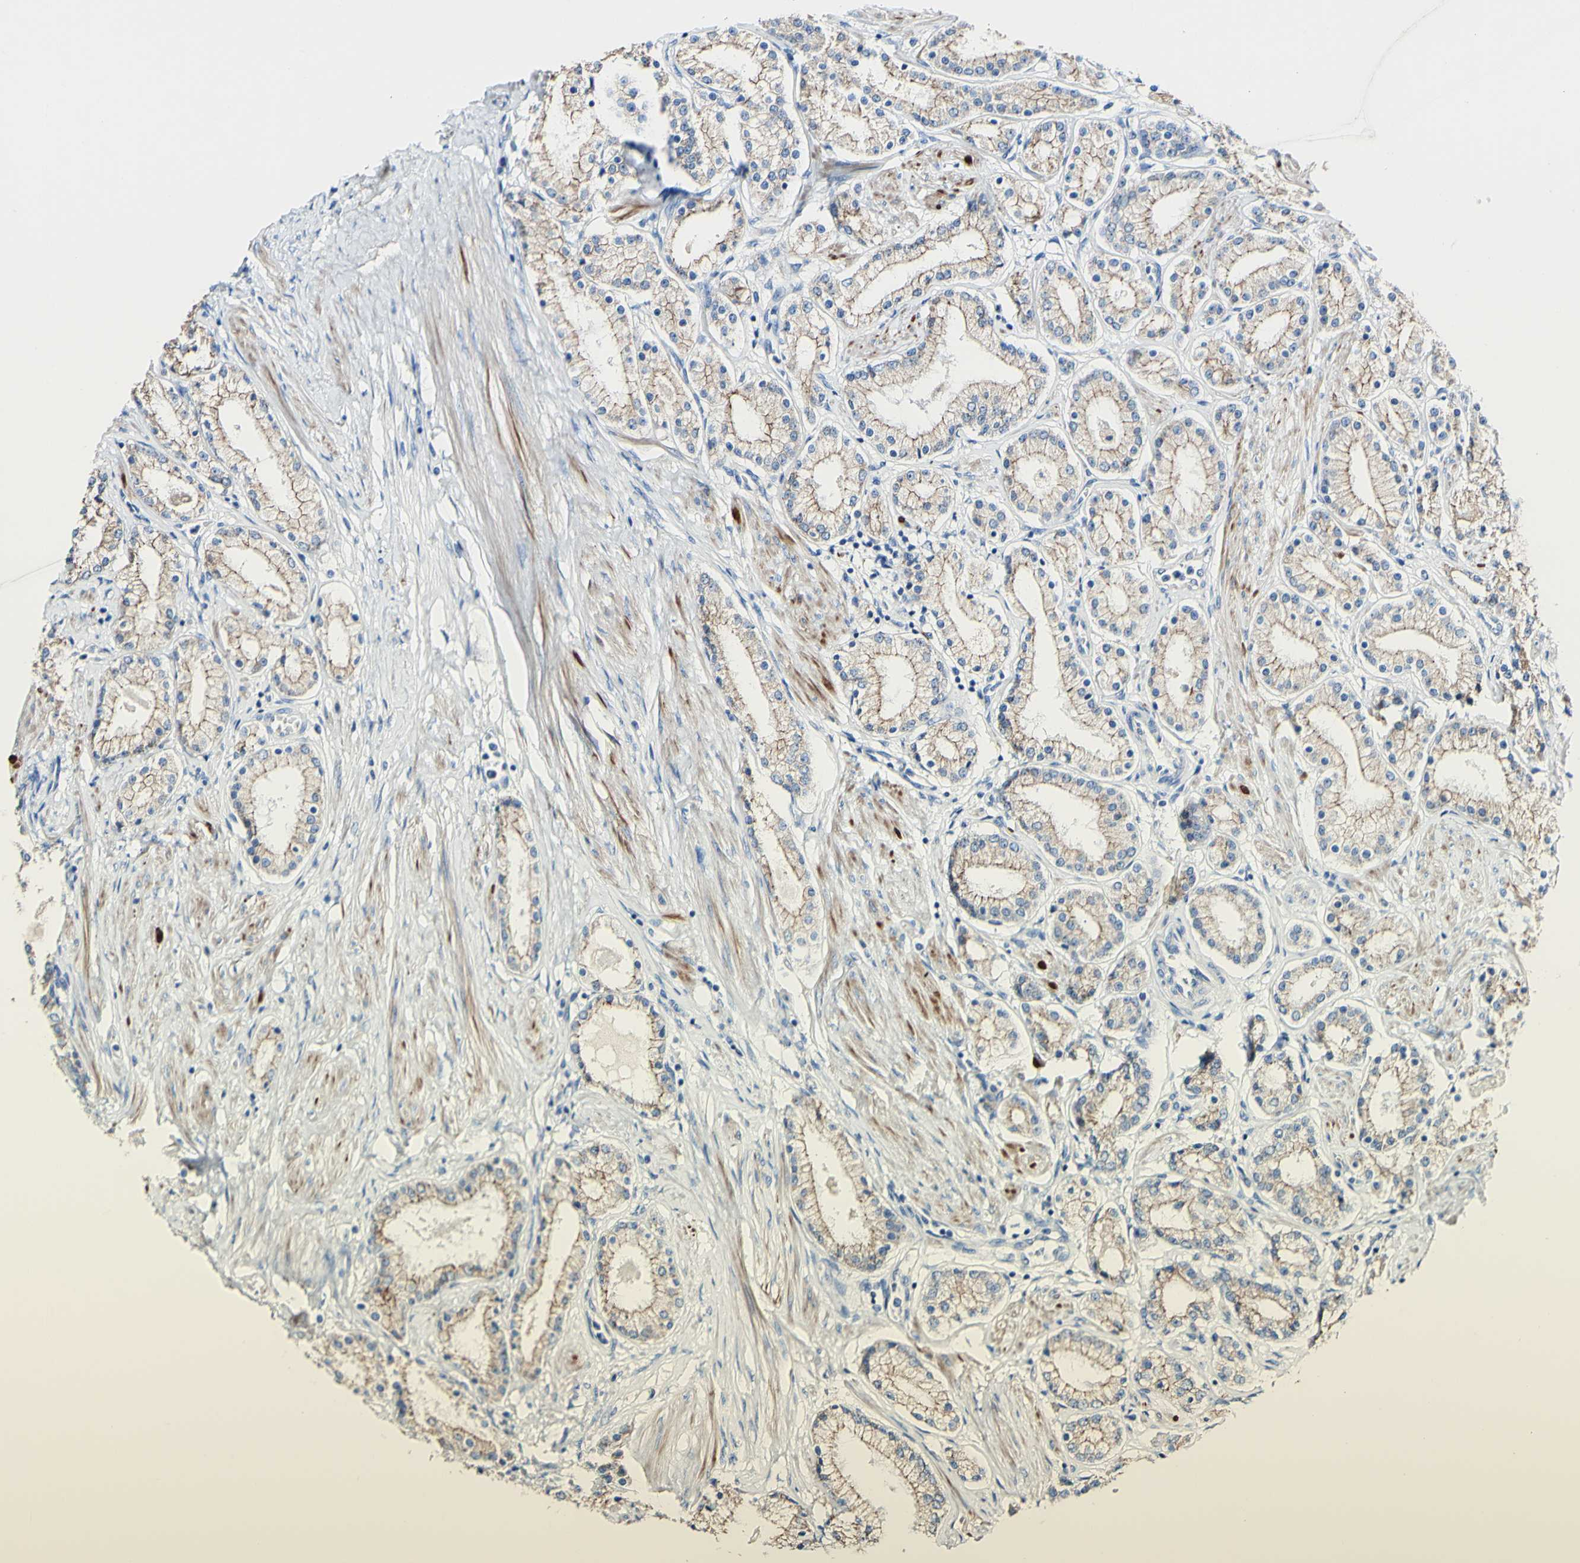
{"staining": {"intensity": "moderate", "quantity": ">75%", "location": "cytoplasmic/membranous"}, "tissue": "prostate cancer", "cell_type": "Tumor cells", "image_type": "cancer", "snomed": [{"axis": "morphology", "description": "Adenocarcinoma, Low grade"}, {"axis": "topography", "description": "Prostate"}], "caption": "Tumor cells demonstrate medium levels of moderate cytoplasmic/membranous expression in about >75% of cells in prostate cancer (low-grade adenocarcinoma).", "gene": "DSC2", "patient": {"sex": "male", "age": 63}}